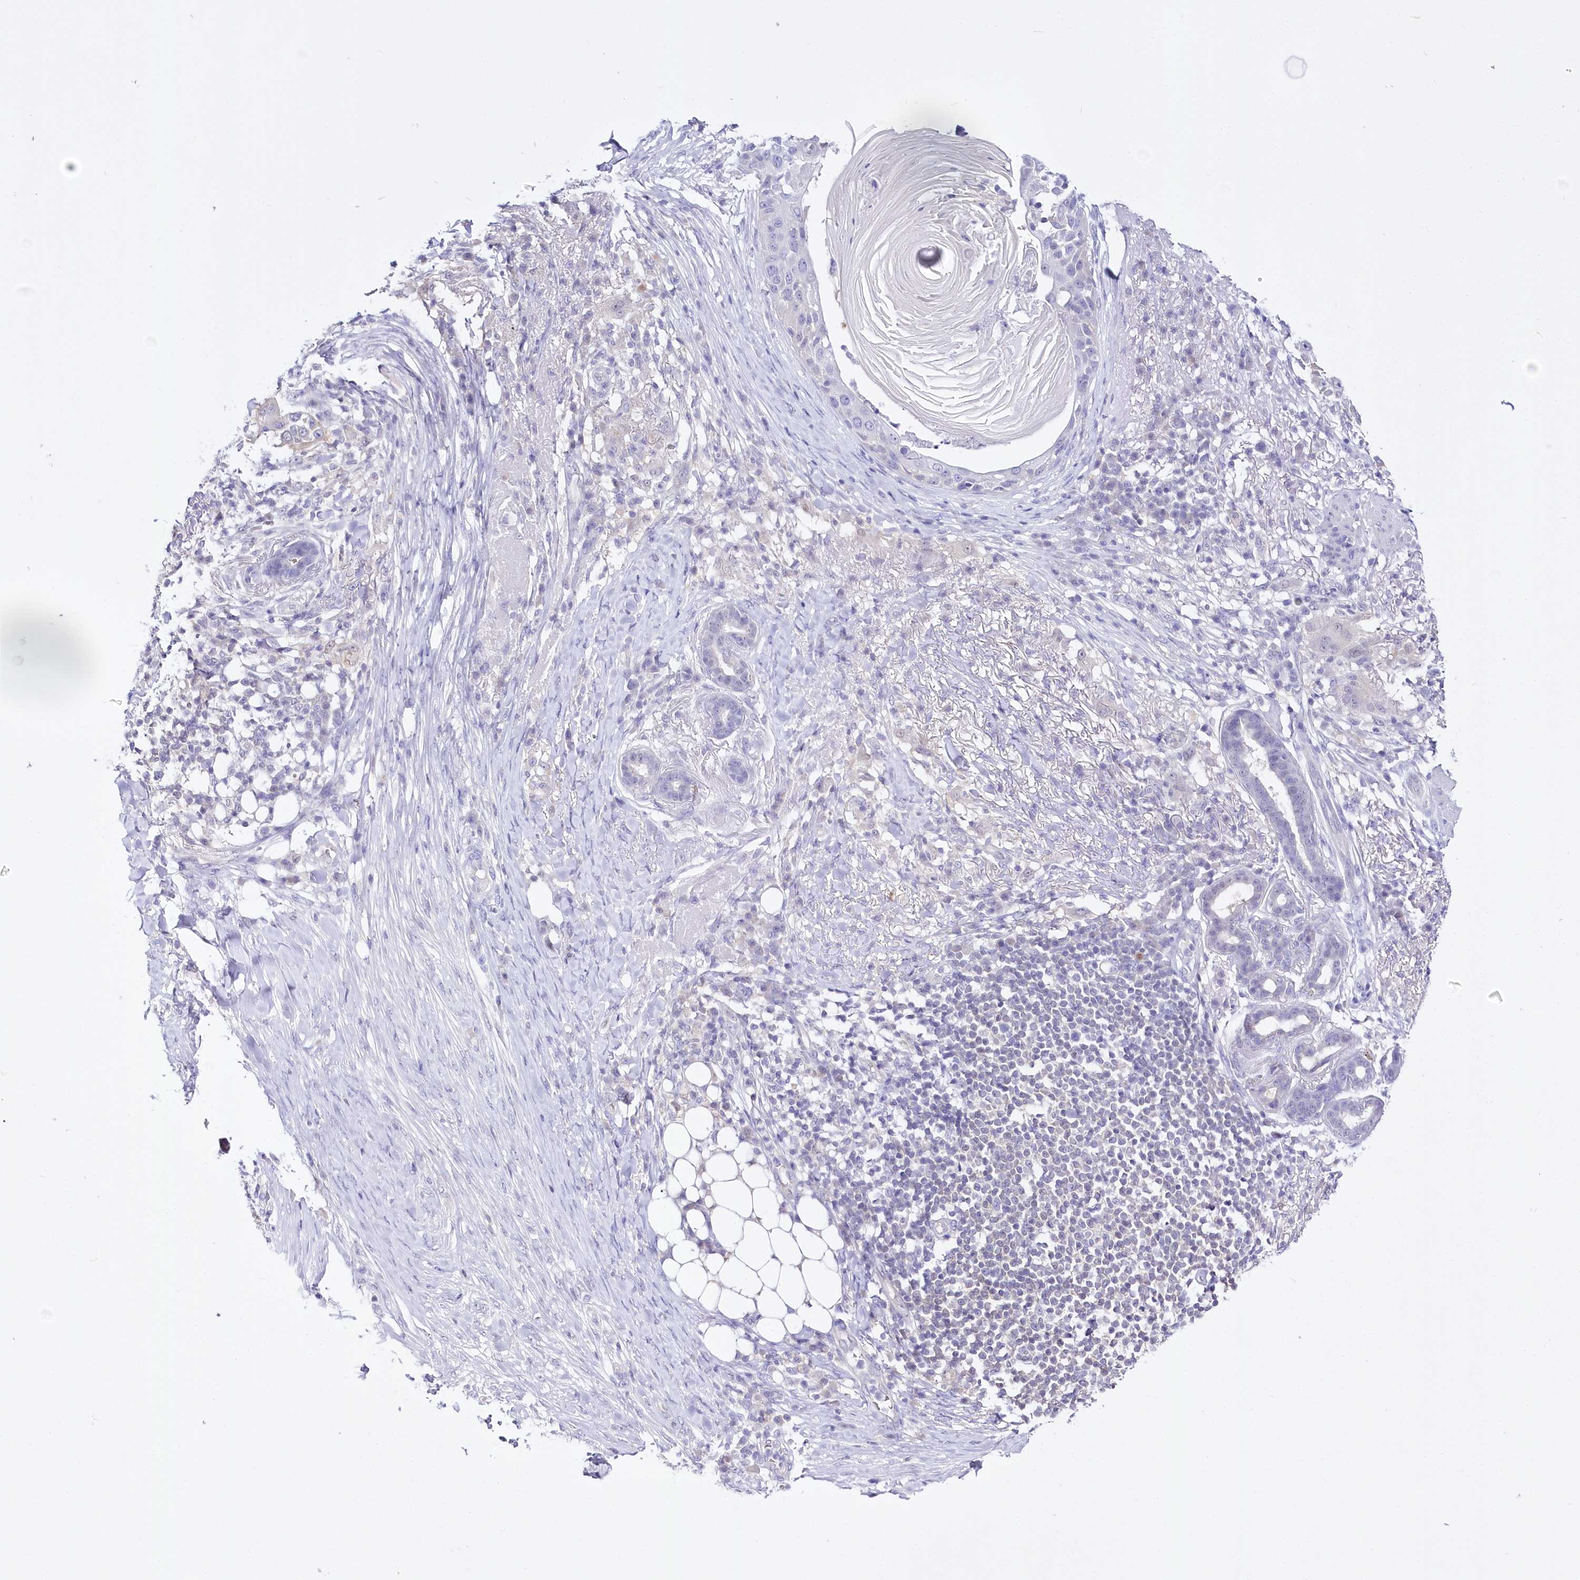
{"staining": {"intensity": "negative", "quantity": "none", "location": "none"}, "tissue": "skin cancer", "cell_type": "Tumor cells", "image_type": "cancer", "snomed": [{"axis": "morphology", "description": "Squamous cell carcinoma, NOS"}, {"axis": "topography", "description": "Skin"}], "caption": "An immunohistochemistry (IHC) image of skin squamous cell carcinoma is shown. There is no staining in tumor cells of skin squamous cell carcinoma.", "gene": "UBA6", "patient": {"sex": "female", "age": 44}}